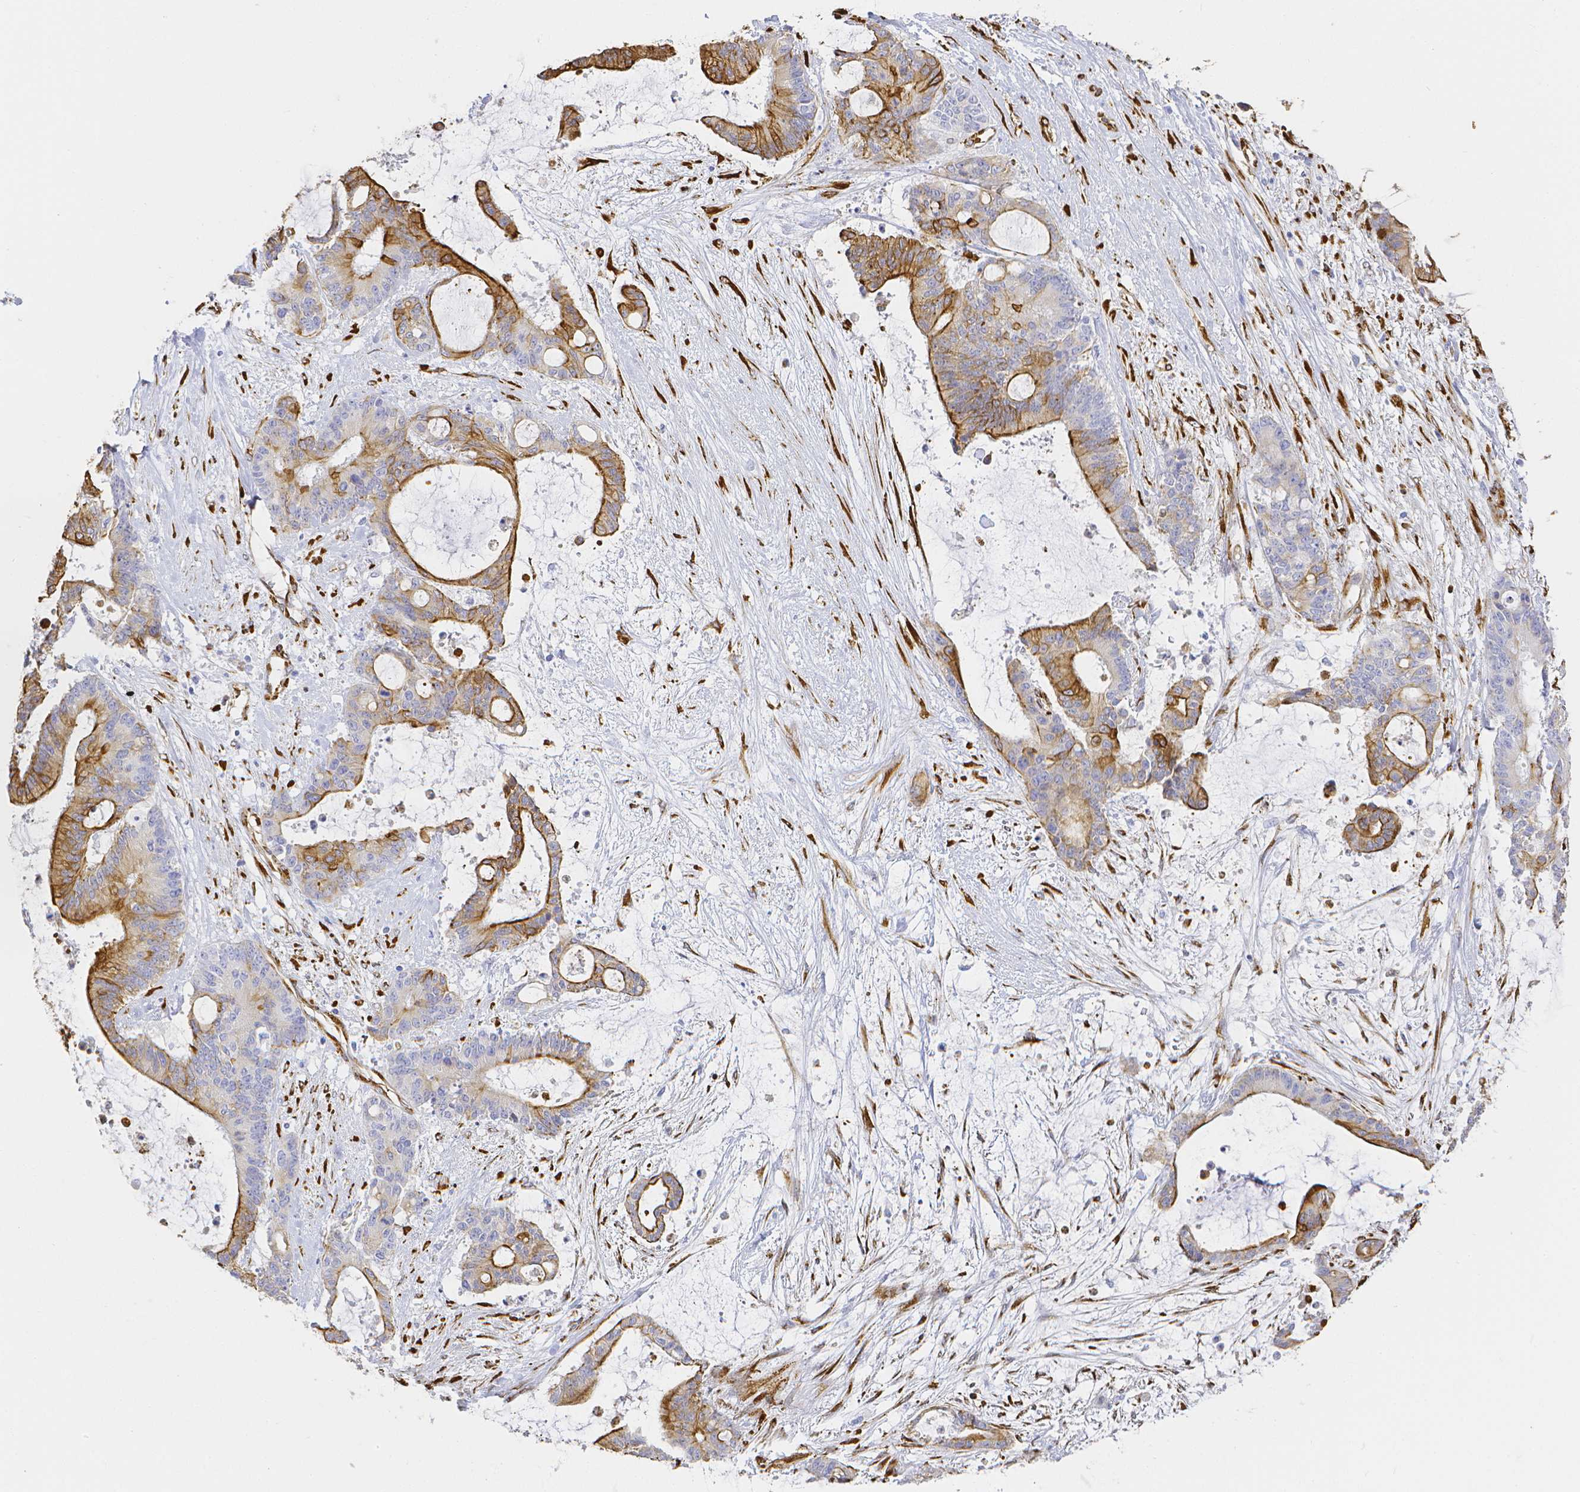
{"staining": {"intensity": "strong", "quantity": "<25%", "location": "cytoplasmic/membranous"}, "tissue": "liver cancer", "cell_type": "Tumor cells", "image_type": "cancer", "snomed": [{"axis": "morphology", "description": "Normal tissue, NOS"}, {"axis": "morphology", "description": "Cholangiocarcinoma"}, {"axis": "topography", "description": "Liver"}, {"axis": "topography", "description": "Peripheral nerve tissue"}], "caption": "Immunohistochemical staining of liver cholangiocarcinoma exhibits medium levels of strong cytoplasmic/membranous protein expression in about <25% of tumor cells.", "gene": "SMURF1", "patient": {"sex": "female", "age": 73}}